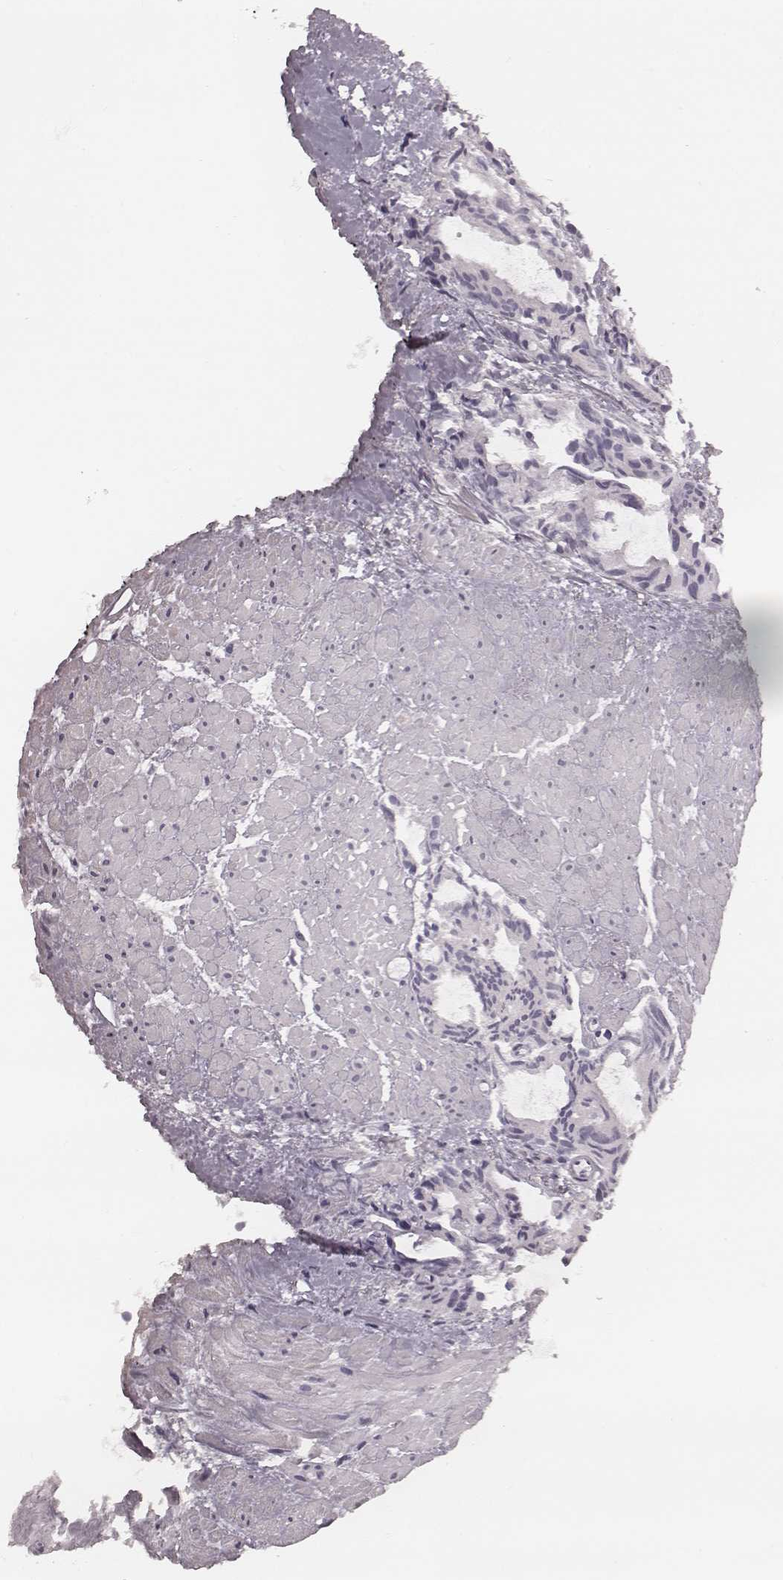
{"staining": {"intensity": "negative", "quantity": "none", "location": "none"}, "tissue": "prostate cancer", "cell_type": "Tumor cells", "image_type": "cancer", "snomed": [{"axis": "morphology", "description": "Adenocarcinoma, High grade"}, {"axis": "topography", "description": "Prostate"}], "caption": "Protein analysis of high-grade adenocarcinoma (prostate) shows no significant expression in tumor cells.", "gene": "S100Z", "patient": {"sex": "male", "age": 79}}